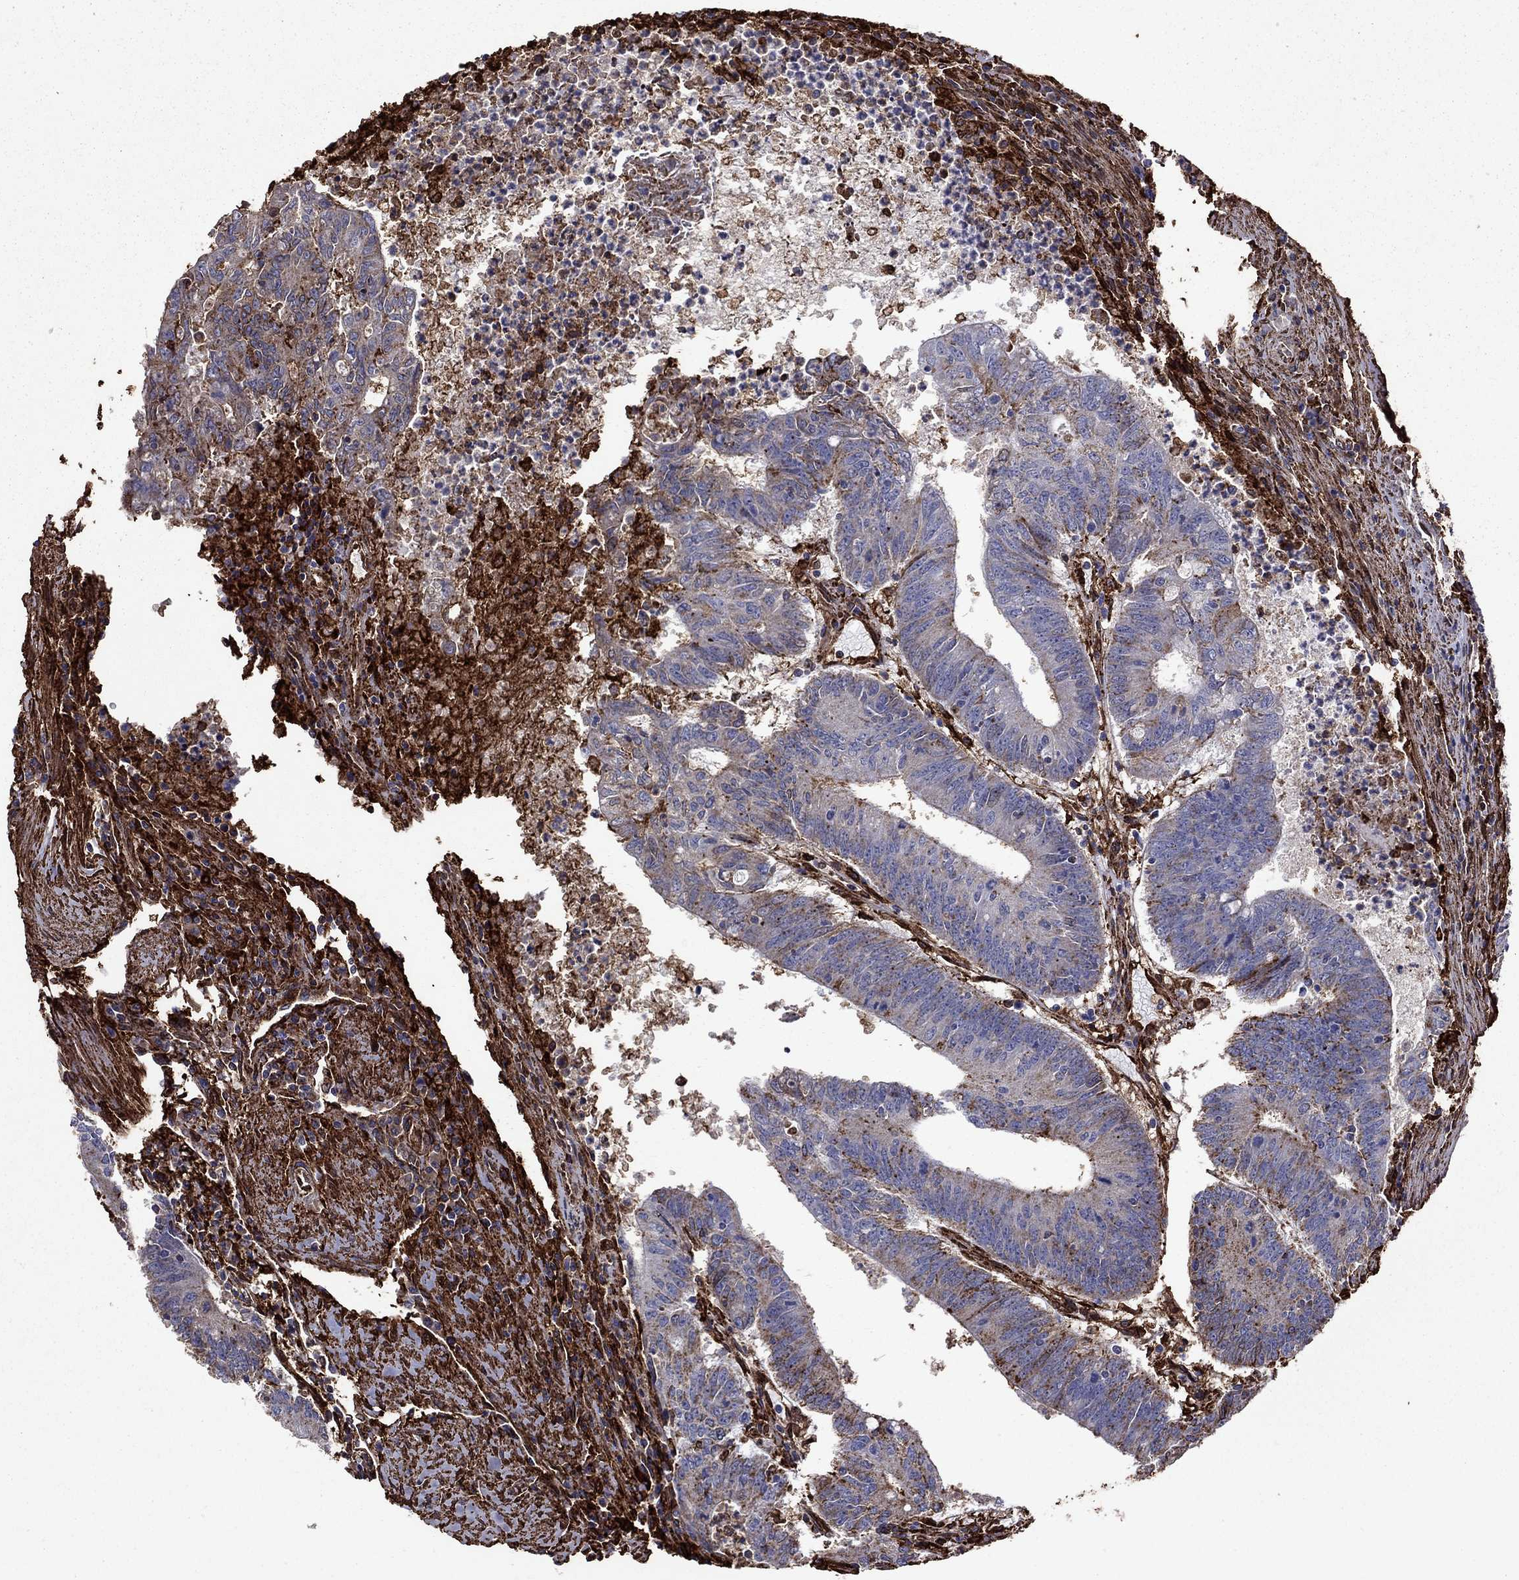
{"staining": {"intensity": "negative", "quantity": "none", "location": "none"}, "tissue": "colorectal cancer", "cell_type": "Tumor cells", "image_type": "cancer", "snomed": [{"axis": "morphology", "description": "Adenocarcinoma, NOS"}, {"axis": "topography", "description": "Colon"}], "caption": "Immunohistochemistry of colorectal cancer (adenocarcinoma) exhibits no positivity in tumor cells.", "gene": "PLAU", "patient": {"sex": "female", "age": 70}}